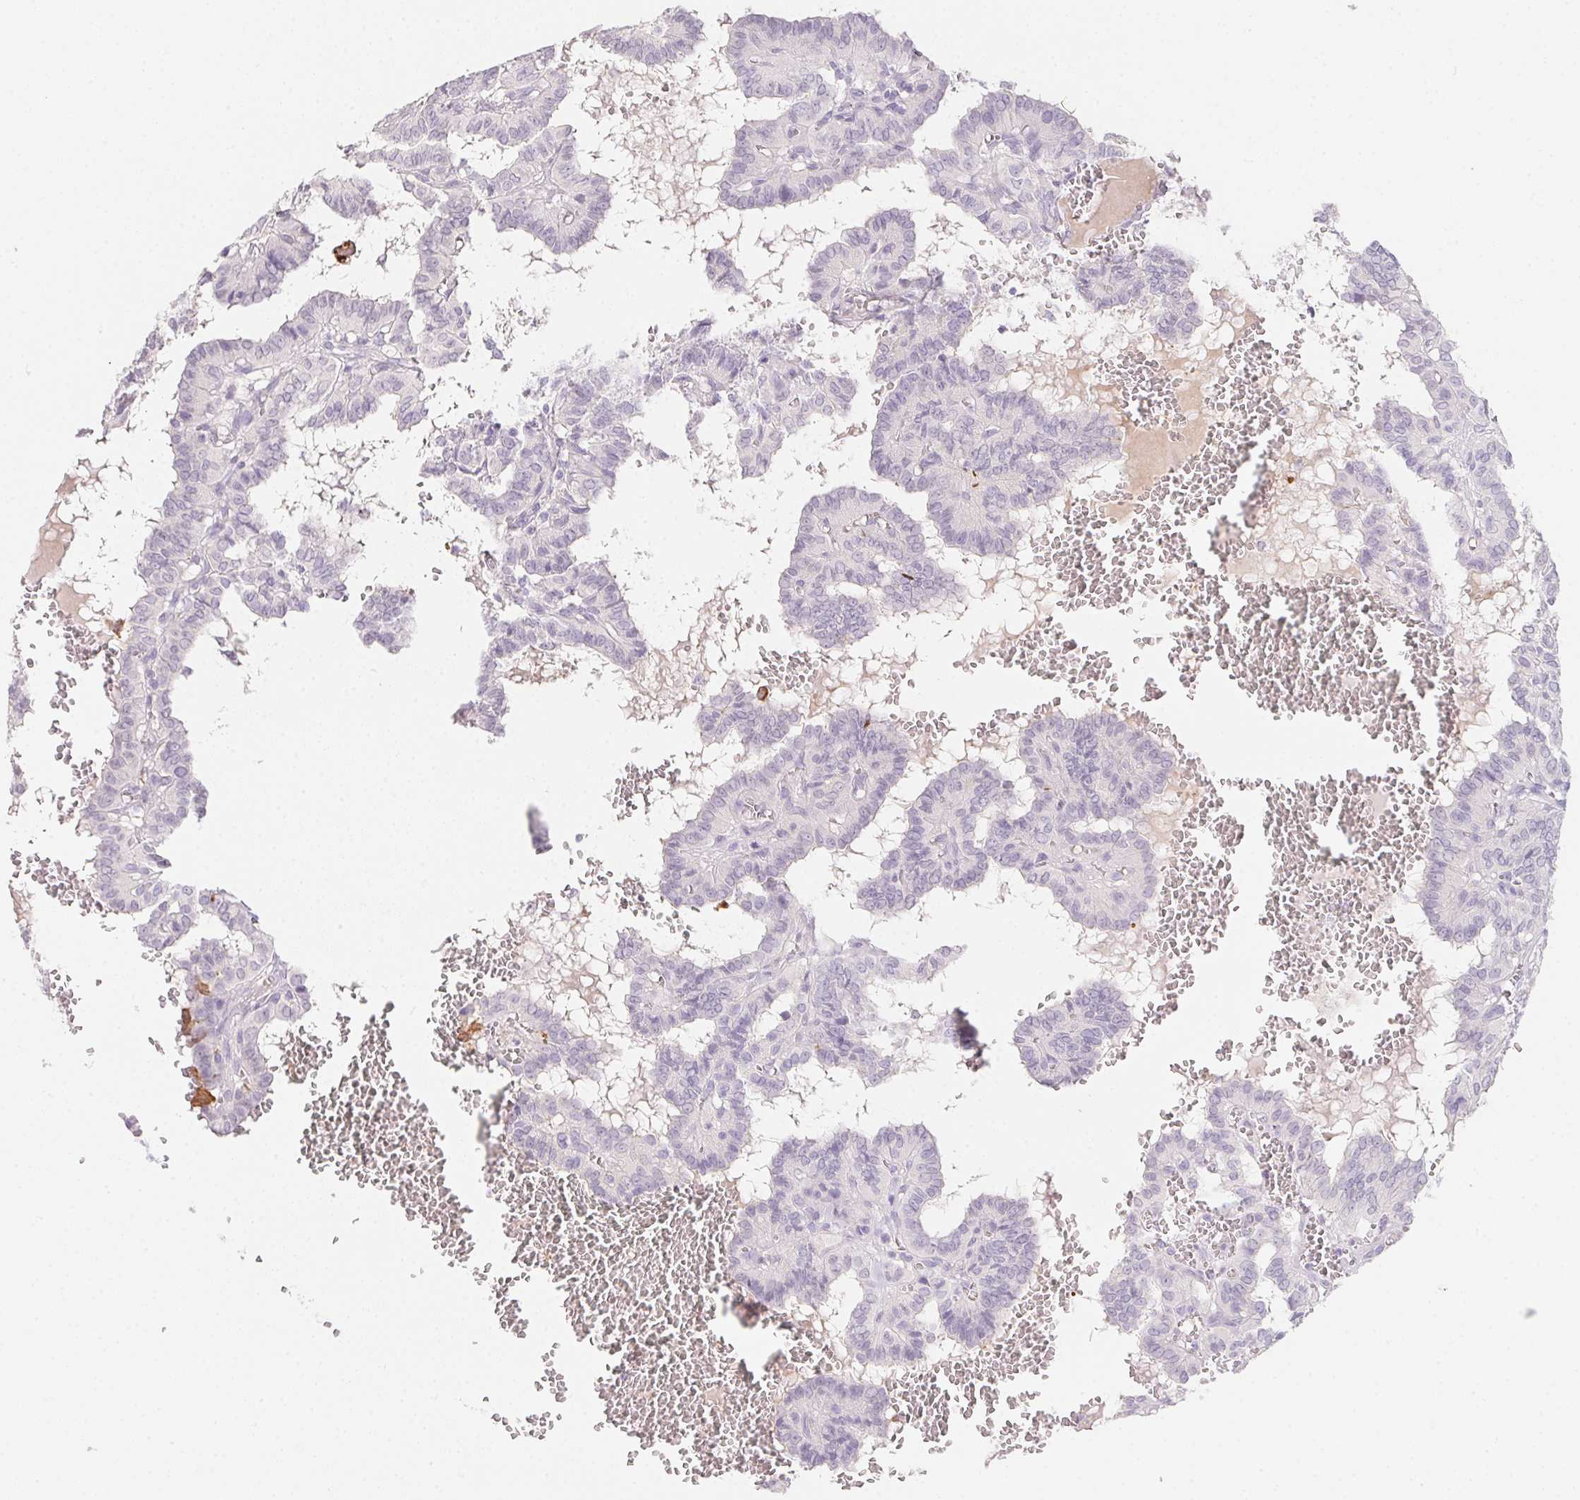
{"staining": {"intensity": "negative", "quantity": "none", "location": "none"}, "tissue": "thyroid cancer", "cell_type": "Tumor cells", "image_type": "cancer", "snomed": [{"axis": "morphology", "description": "Papillary adenocarcinoma, NOS"}, {"axis": "topography", "description": "Thyroid gland"}], "caption": "Protein analysis of thyroid papillary adenocarcinoma exhibits no significant positivity in tumor cells.", "gene": "MYL4", "patient": {"sex": "female", "age": 21}}